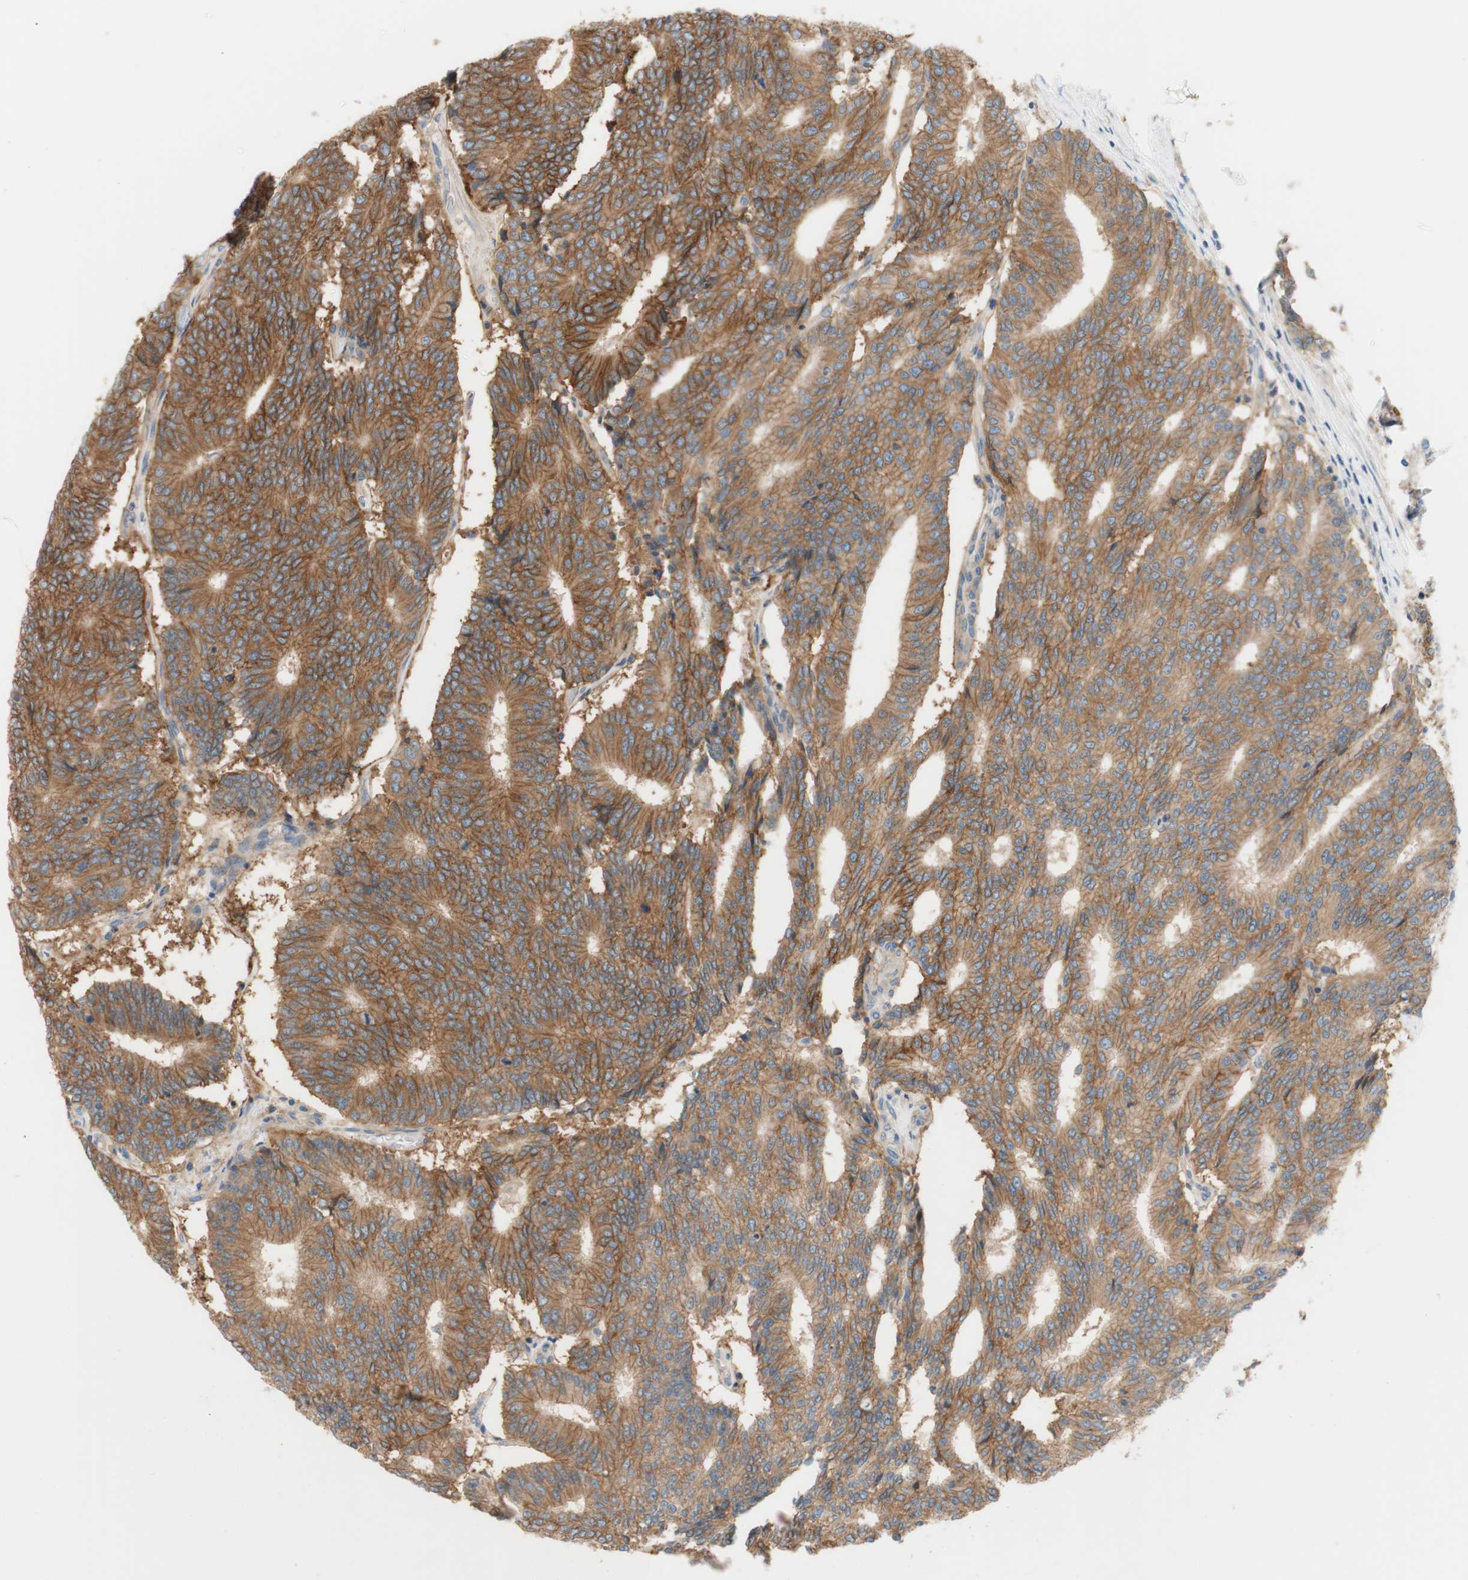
{"staining": {"intensity": "moderate", "quantity": ">75%", "location": "cytoplasmic/membranous"}, "tissue": "prostate cancer", "cell_type": "Tumor cells", "image_type": "cancer", "snomed": [{"axis": "morphology", "description": "Normal tissue, NOS"}, {"axis": "morphology", "description": "Adenocarcinoma, High grade"}, {"axis": "topography", "description": "Prostate"}, {"axis": "topography", "description": "Seminal veicle"}], "caption": "Approximately >75% of tumor cells in prostate cancer demonstrate moderate cytoplasmic/membranous protein expression as visualized by brown immunohistochemical staining.", "gene": "ATP2B1", "patient": {"sex": "male", "age": 55}}